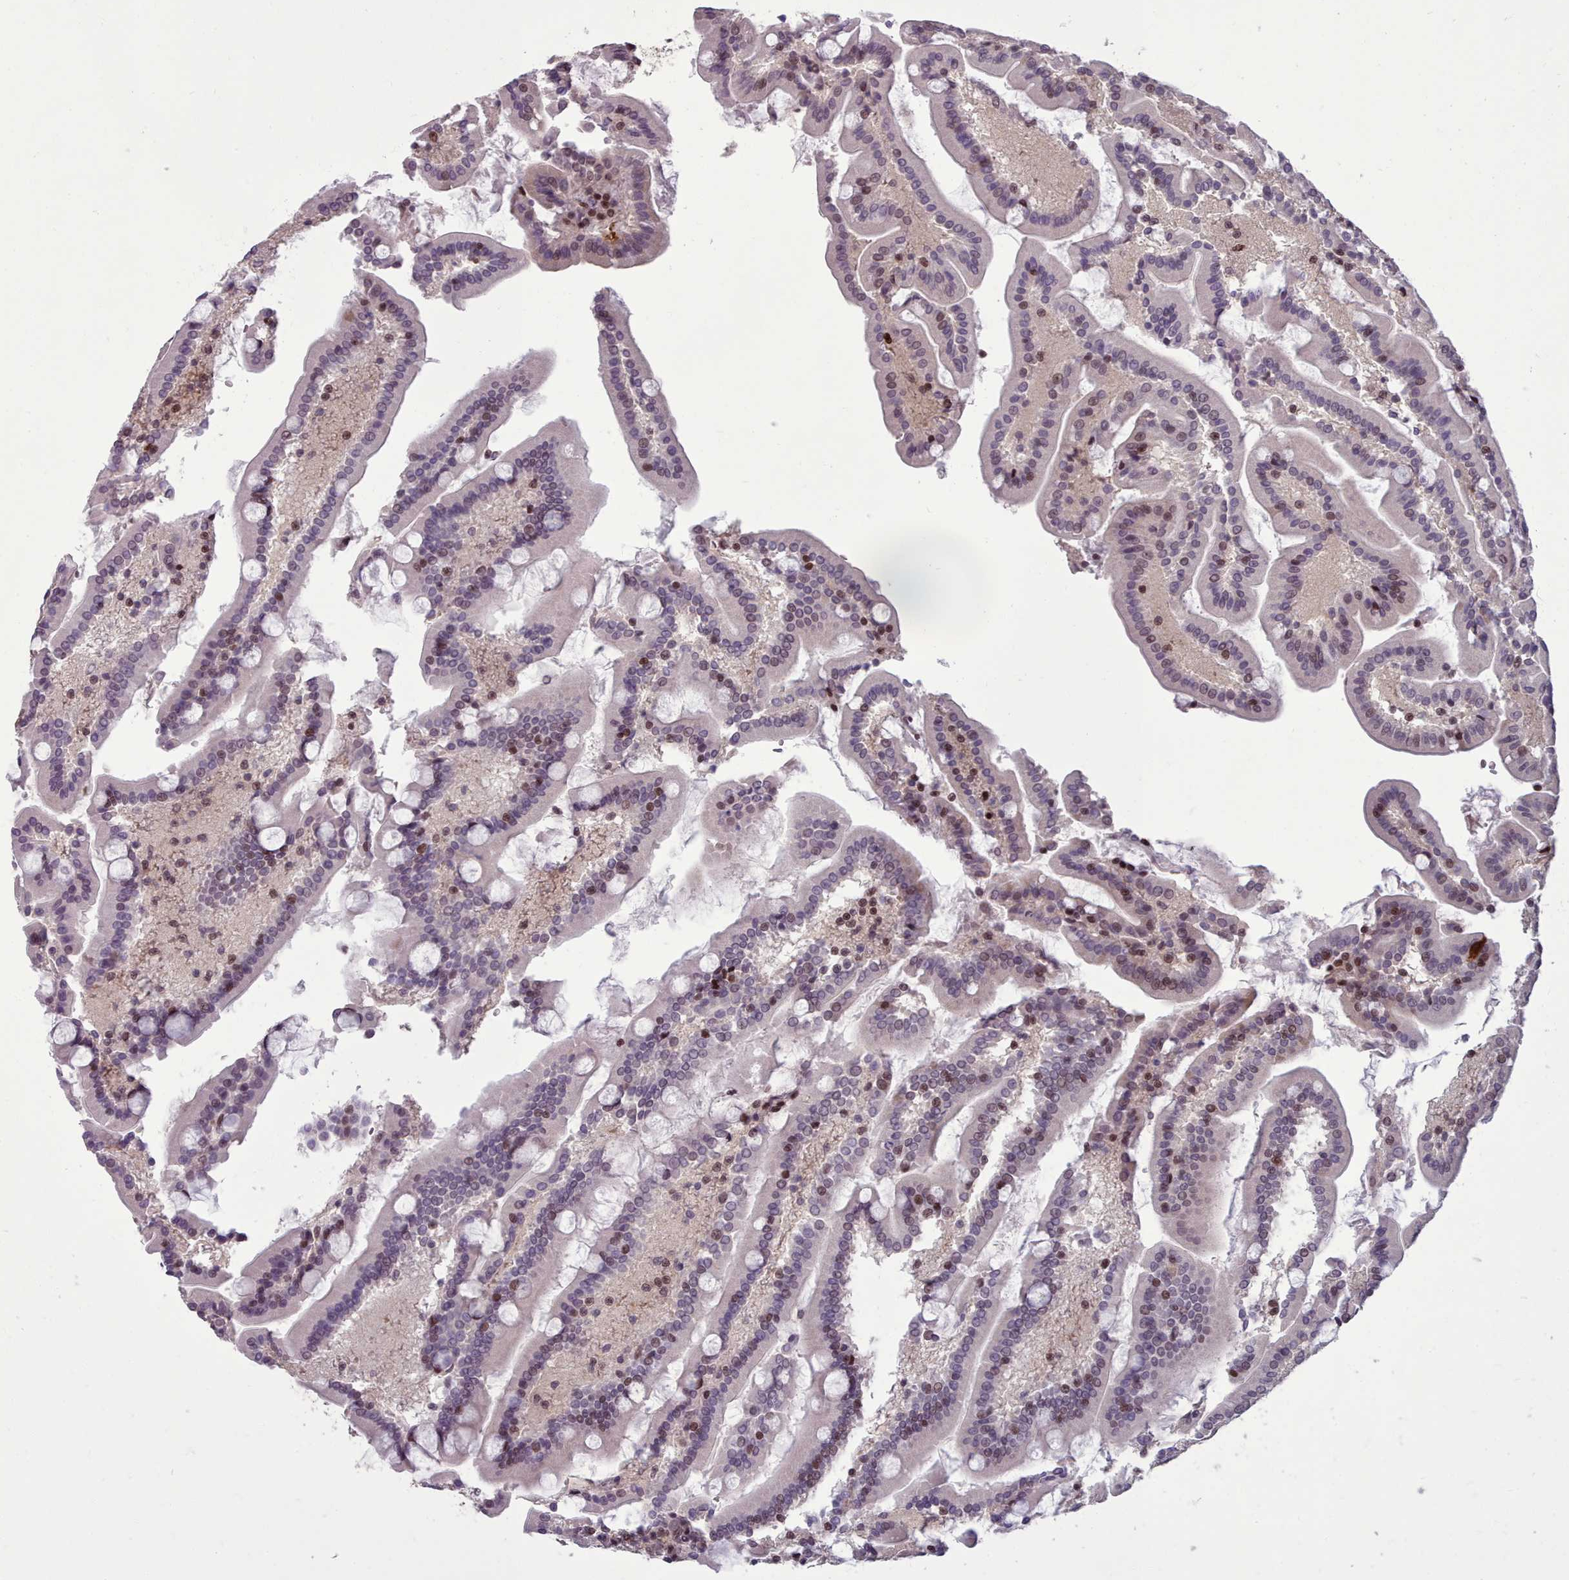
{"staining": {"intensity": "moderate", "quantity": "25%-75%", "location": "cytoplasmic/membranous,nuclear"}, "tissue": "duodenum", "cell_type": "Glandular cells", "image_type": "normal", "snomed": [{"axis": "morphology", "description": "Normal tissue, NOS"}, {"axis": "topography", "description": "Duodenum"}], "caption": "Human duodenum stained with a brown dye demonstrates moderate cytoplasmic/membranous,nuclear positive staining in approximately 25%-75% of glandular cells.", "gene": "ENSA", "patient": {"sex": "male", "age": 55}}